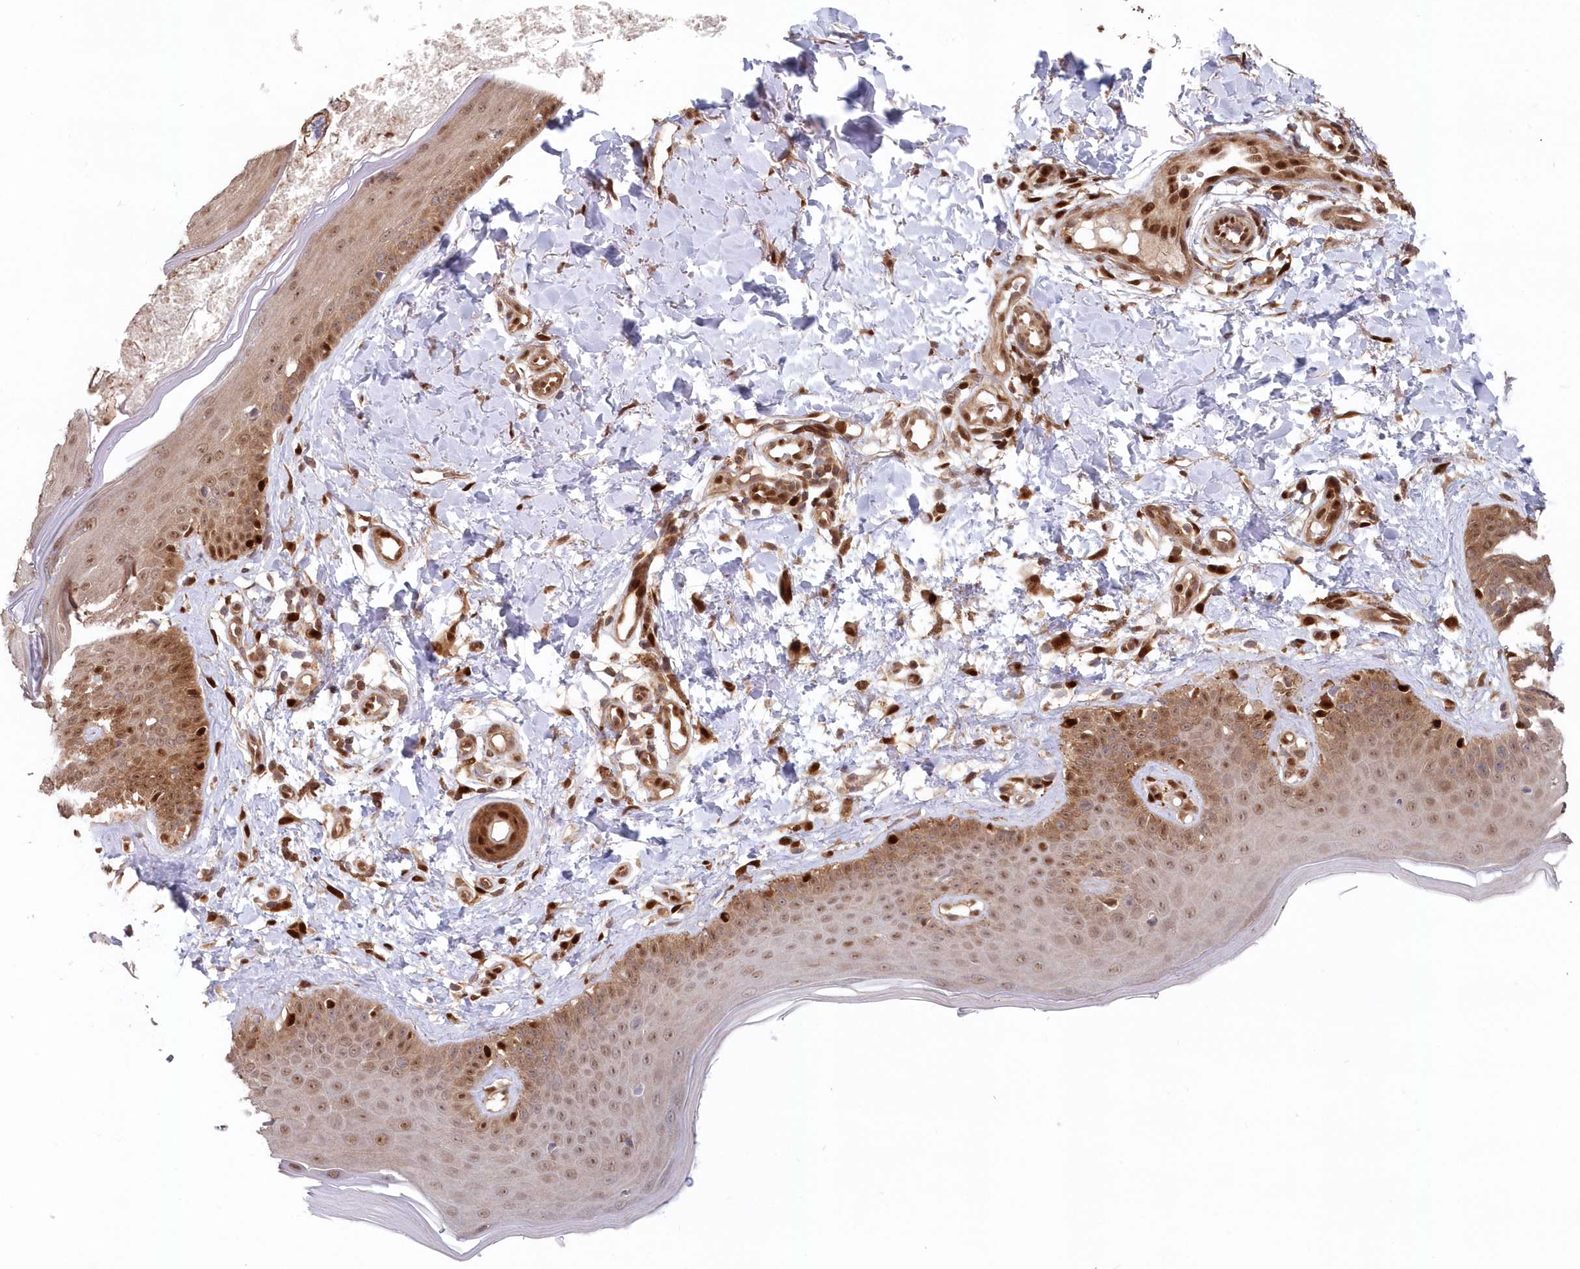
{"staining": {"intensity": "strong", "quantity": ">75%", "location": "nuclear"}, "tissue": "skin", "cell_type": "Fibroblasts", "image_type": "normal", "snomed": [{"axis": "morphology", "description": "Normal tissue, NOS"}, {"axis": "topography", "description": "Skin"}], "caption": "DAB immunohistochemical staining of benign skin displays strong nuclear protein positivity in about >75% of fibroblasts. The protein of interest is shown in brown color, while the nuclei are stained blue.", "gene": "ABHD14B", "patient": {"sex": "male", "age": 52}}